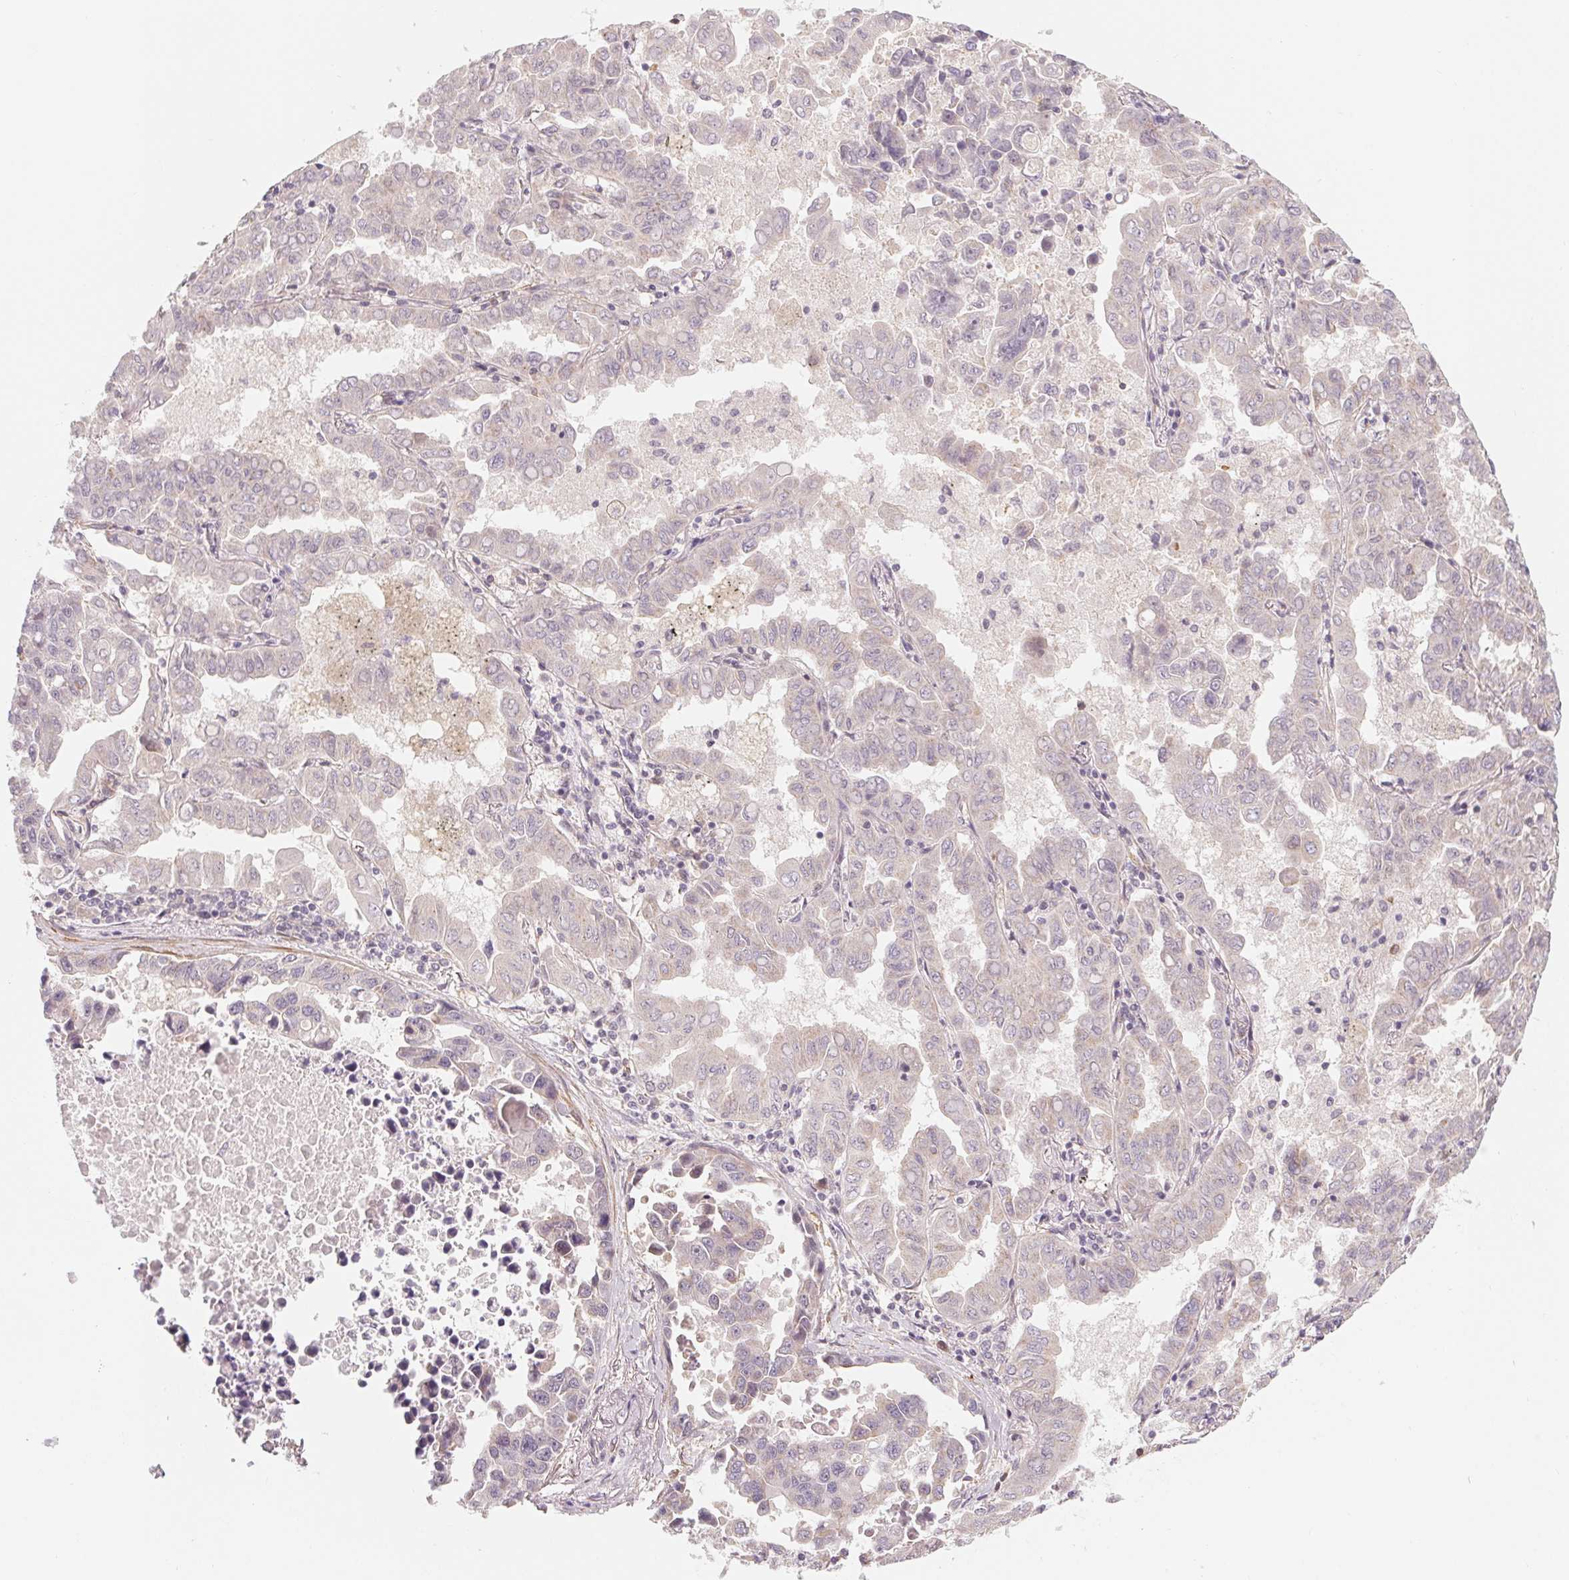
{"staining": {"intensity": "moderate", "quantity": "<25%", "location": "cytoplasmic/membranous"}, "tissue": "lung cancer", "cell_type": "Tumor cells", "image_type": "cancer", "snomed": [{"axis": "morphology", "description": "Adenocarcinoma, NOS"}, {"axis": "topography", "description": "Lung"}], "caption": "DAB immunohistochemical staining of lung cancer (adenocarcinoma) displays moderate cytoplasmic/membranous protein positivity in about <25% of tumor cells.", "gene": "CCDC112", "patient": {"sex": "male", "age": 64}}